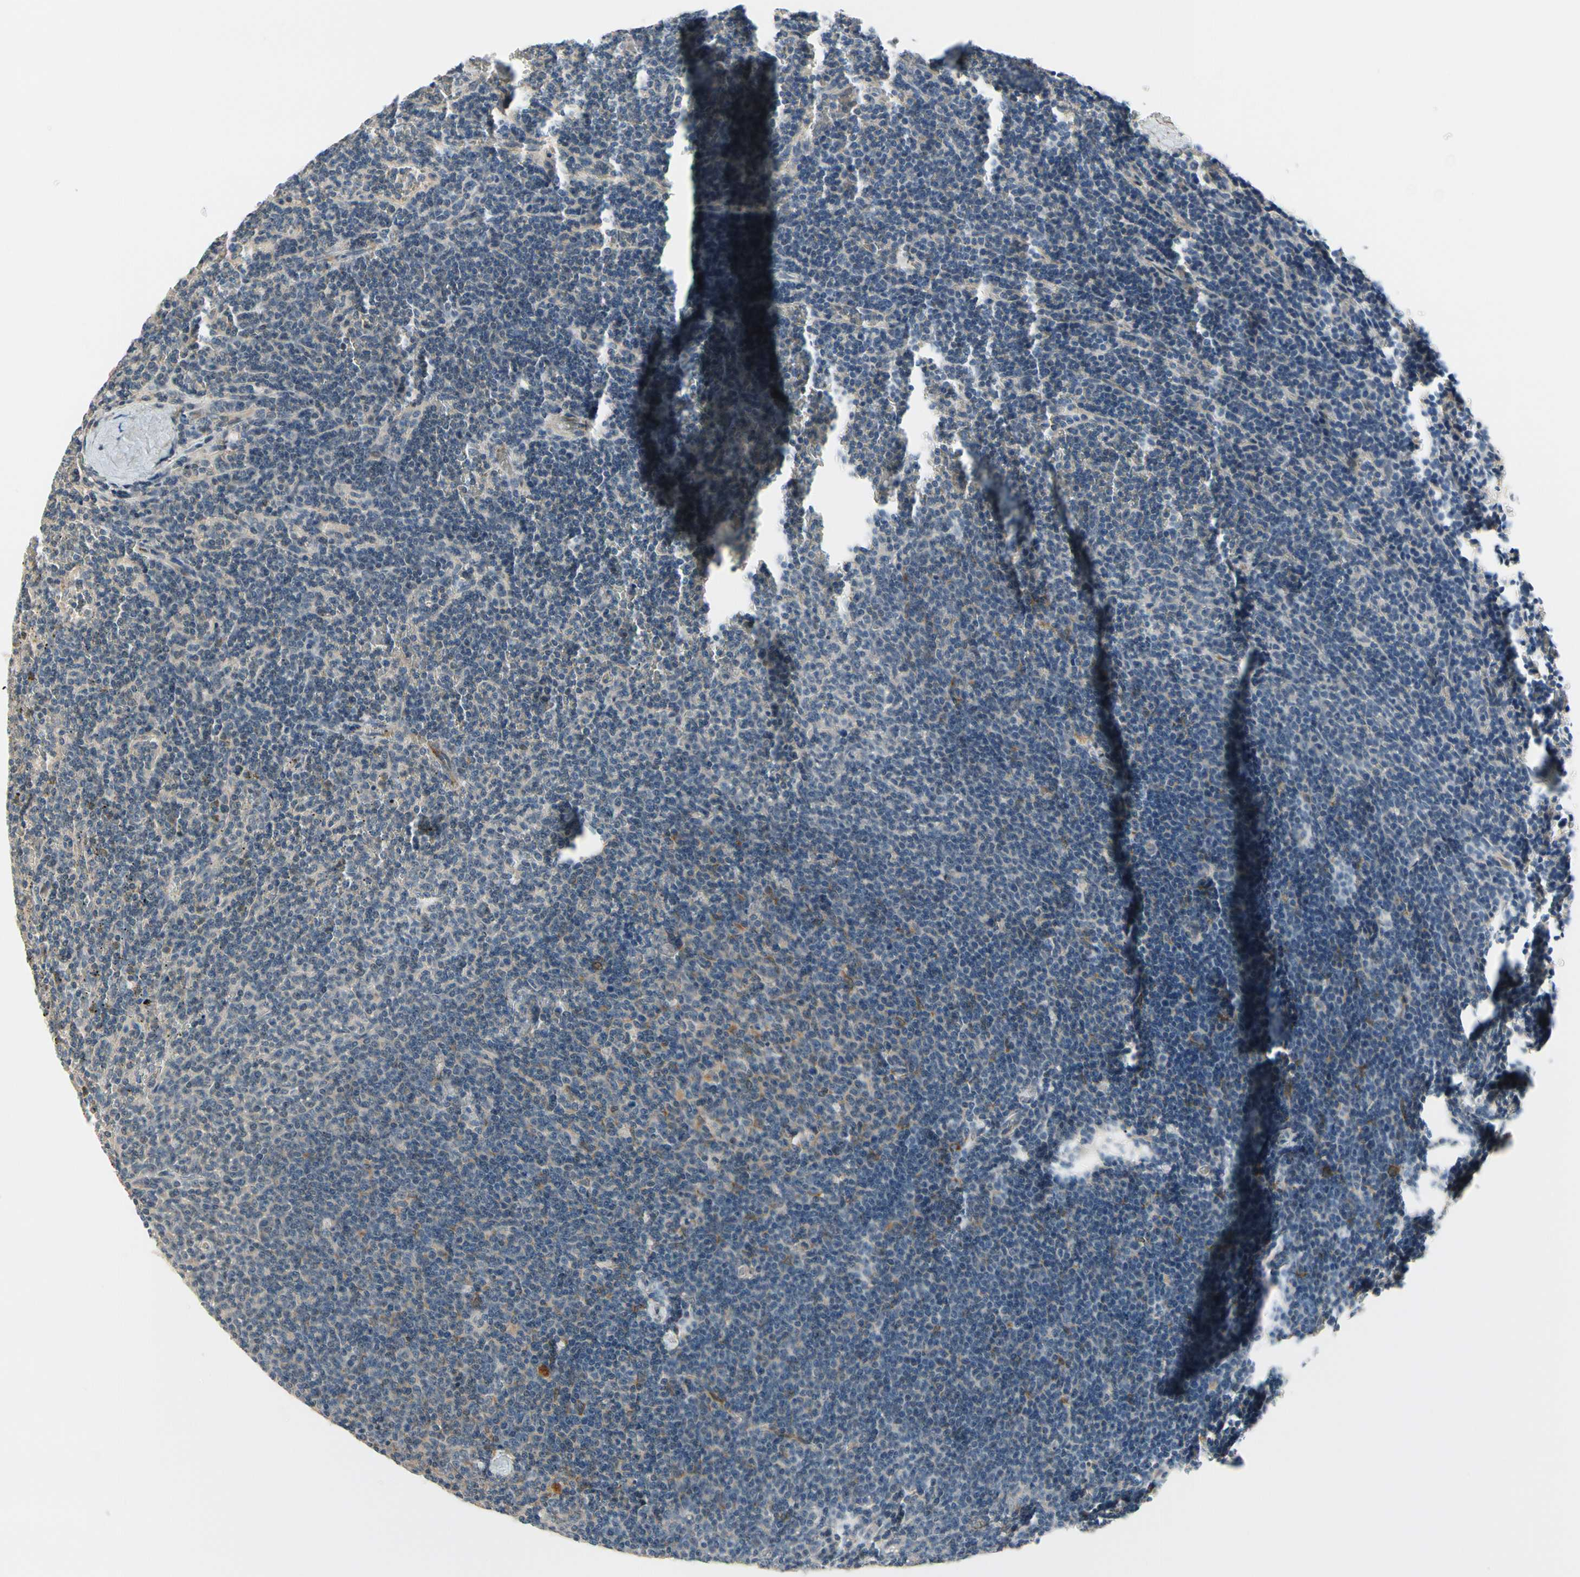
{"staining": {"intensity": "weak", "quantity": "<25%", "location": "cytoplasmic/membranous"}, "tissue": "lymphoma", "cell_type": "Tumor cells", "image_type": "cancer", "snomed": [{"axis": "morphology", "description": "Malignant lymphoma, non-Hodgkin's type, Low grade"}, {"axis": "topography", "description": "Spleen"}], "caption": "High power microscopy histopathology image of an IHC photomicrograph of malignant lymphoma, non-Hodgkin's type (low-grade), revealing no significant expression in tumor cells.", "gene": "SLC27A6", "patient": {"sex": "female", "age": 50}}